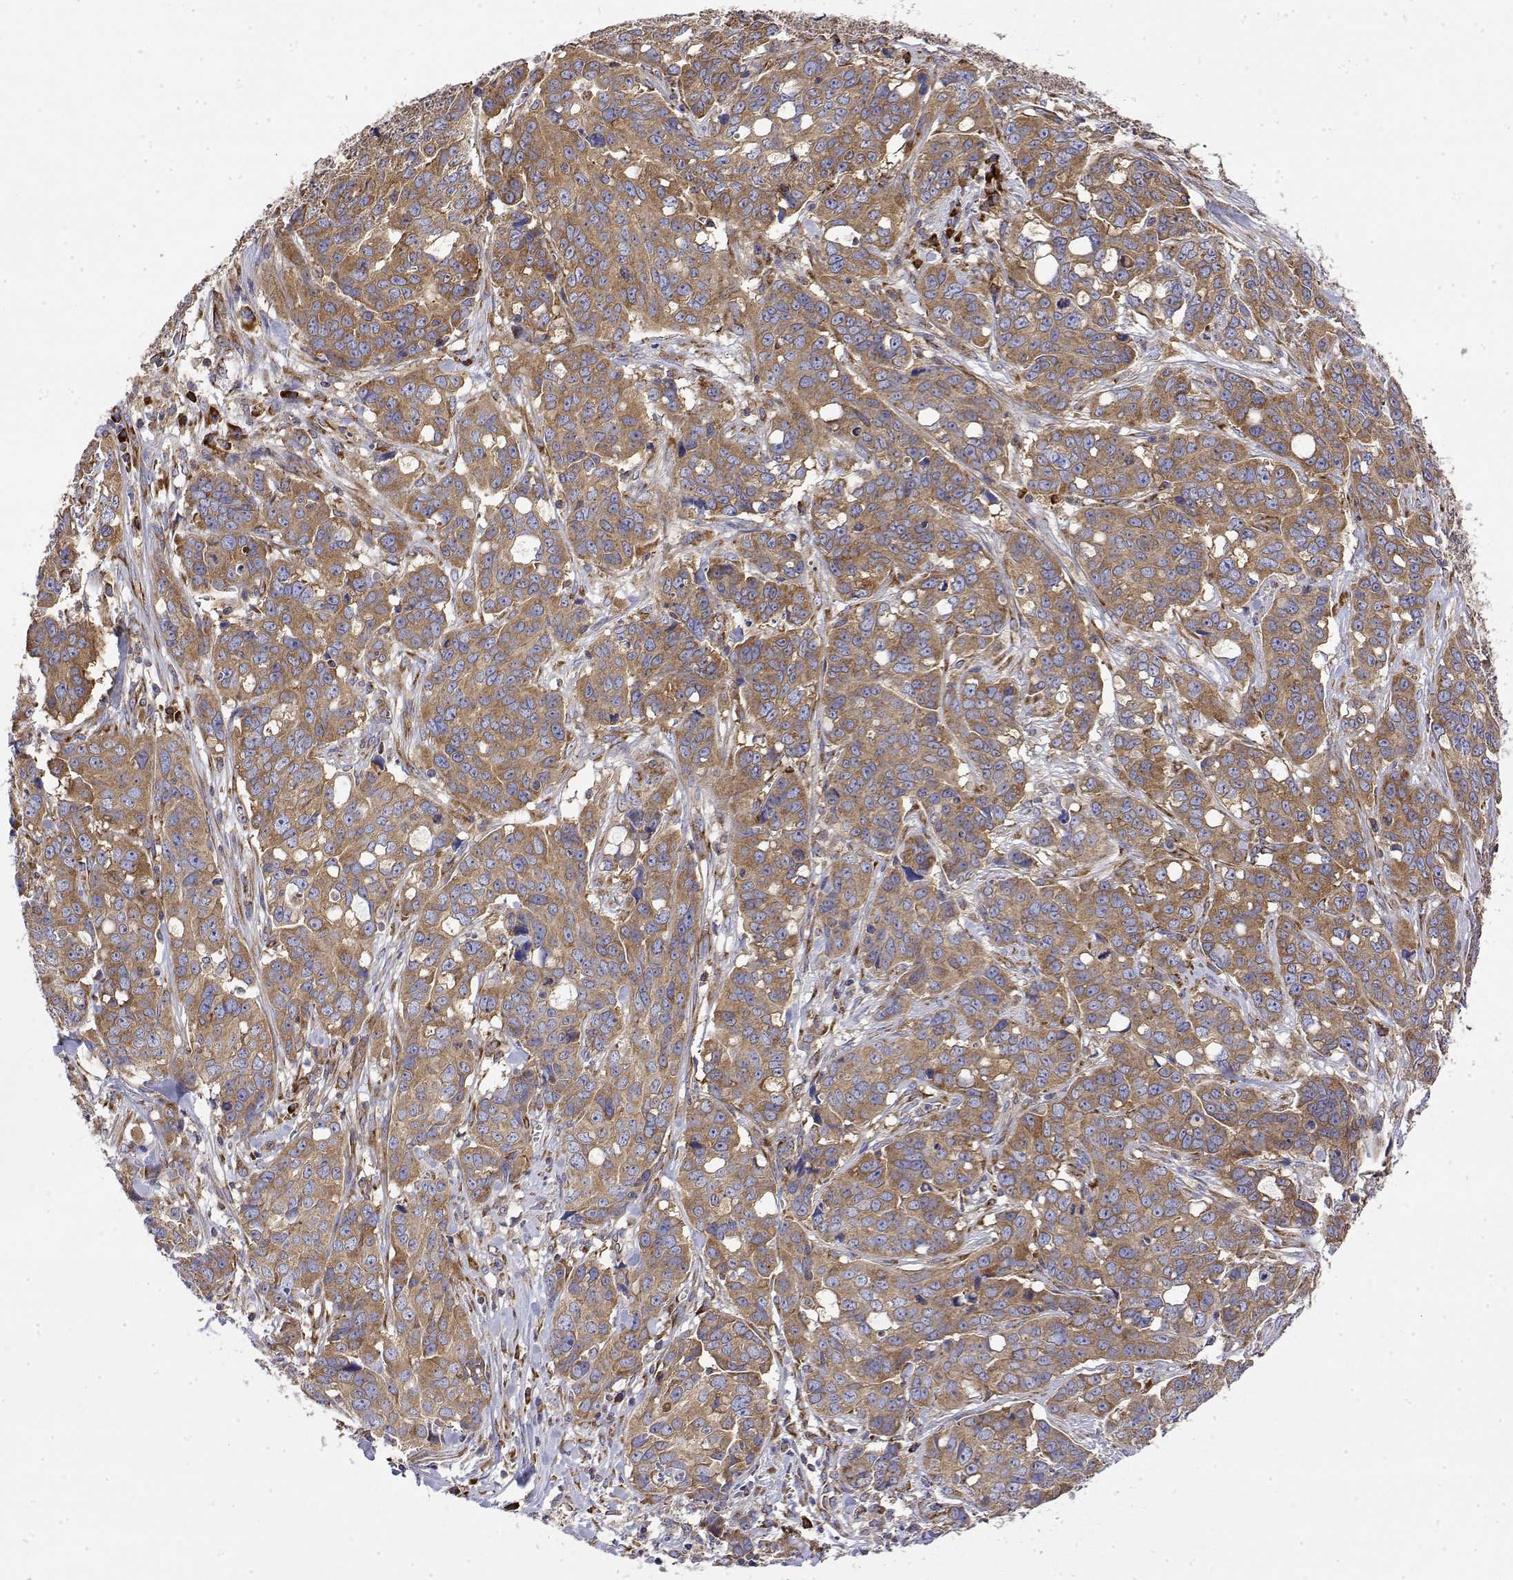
{"staining": {"intensity": "moderate", "quantity": ">75%", "location": "cytoplasmic/membranous"}, "tissue": "ovarian cancer", "cell_type": "Tumor cells", "image_type": "cancer", "snomed": [{"axis": "morphology", "description": "Carcinoma, endometroid"}, {"axis": "topography", "description": "Ovary"}], "caption": "DAB (3,3'-diaminobenzidine) immunohistochemical staining of human ovarian endometroid carcinoma exhibits moderate cytoplasmic/membranous protein expression in approximately >75% of tumor cells.", "gene": "EEF1G", "patient": {"sex": "female", "age": 78}}